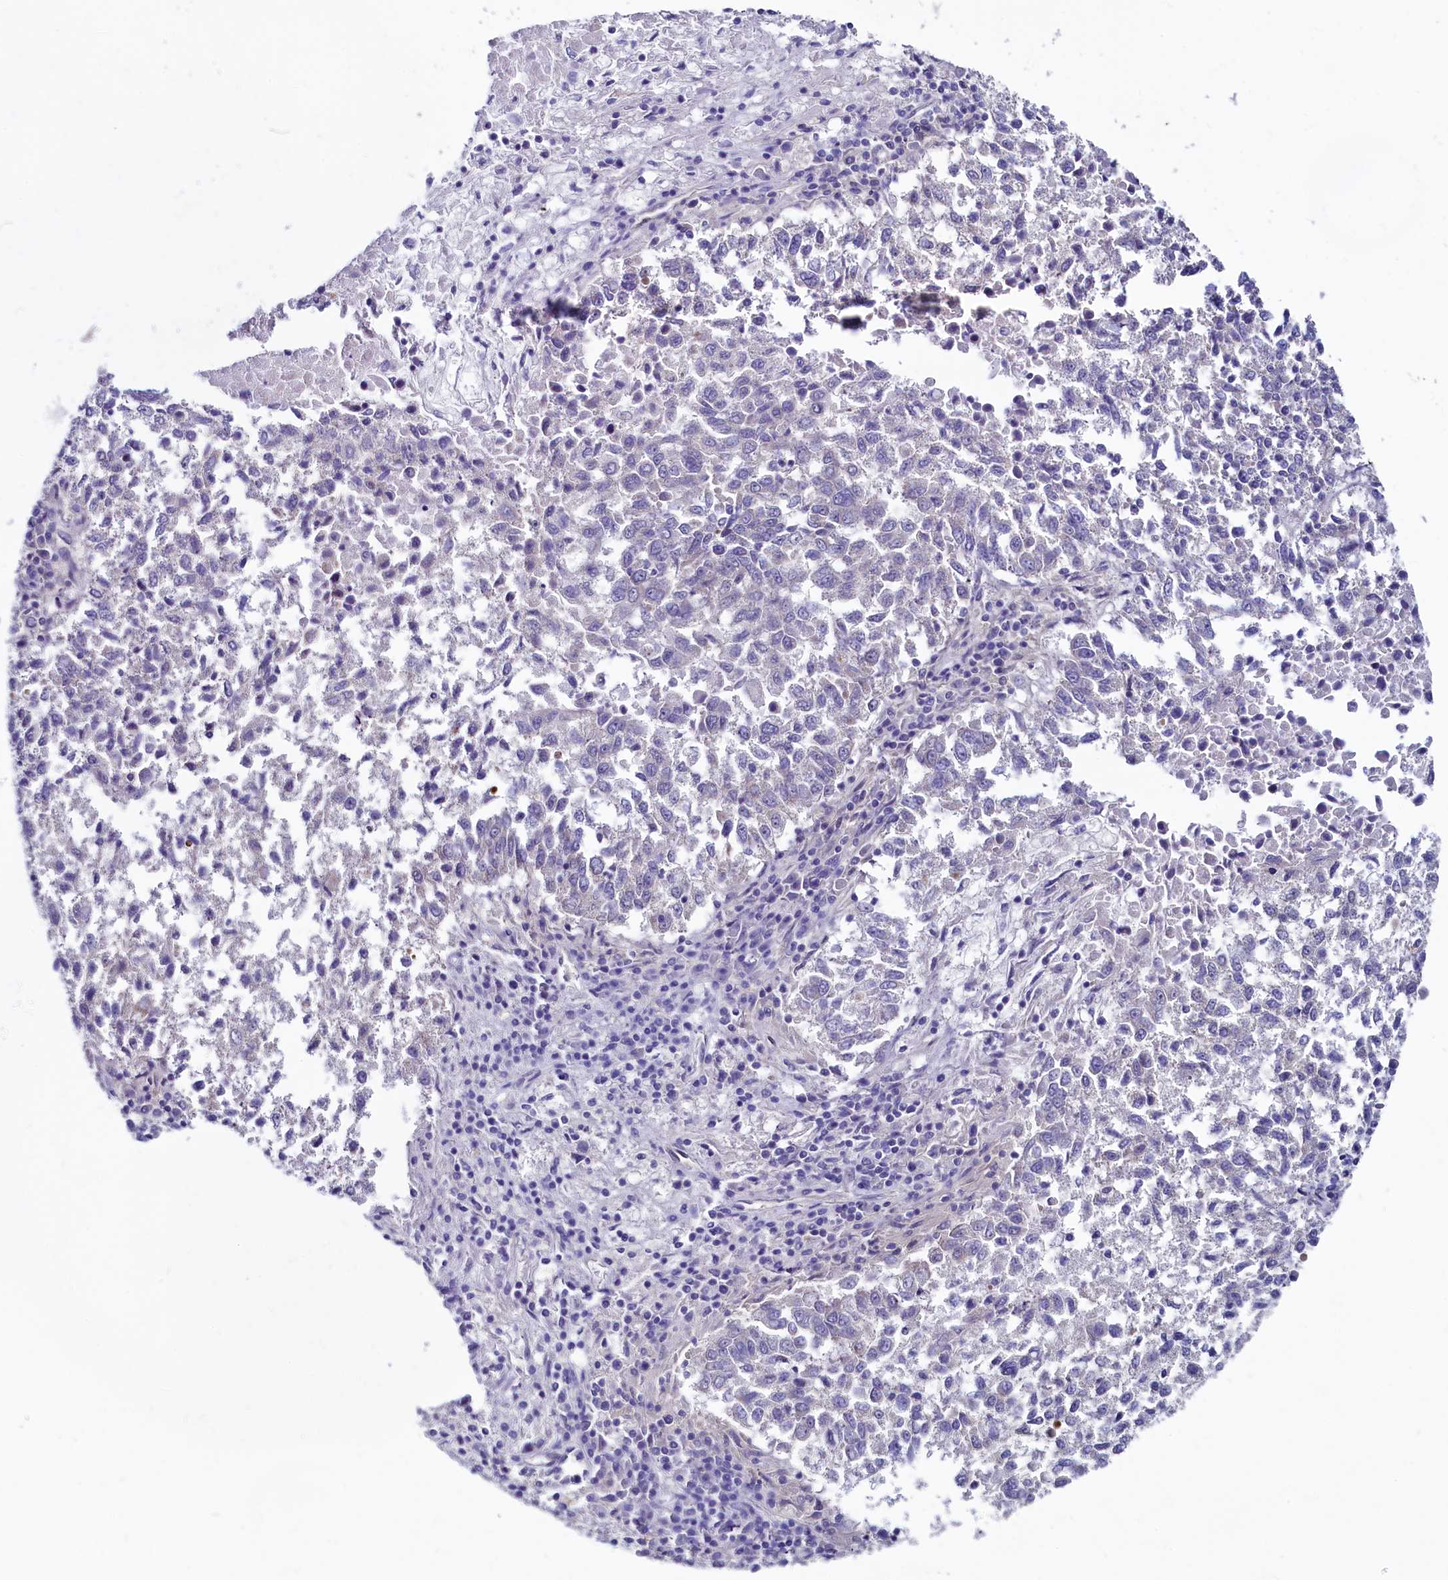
{"staining": {"intensity": "negative", "quantity": "none", "location": "none"}, "tissue": "lung cancer", "cell_type": "Tumor cells", "image_type": "cancer", "snomed": [{"axis": "morphology", "description": "Squamous cell carcinoma, NOS"}, {"axis": "topography", "description": "Lung"}], "caption": "Micrograph shows no protein expression in tumor cells of lung cancer (squamous cell carcinoma) tissue.", "gene": "CIAPIN1", "patient": {"sex": "male", "age": 73}}